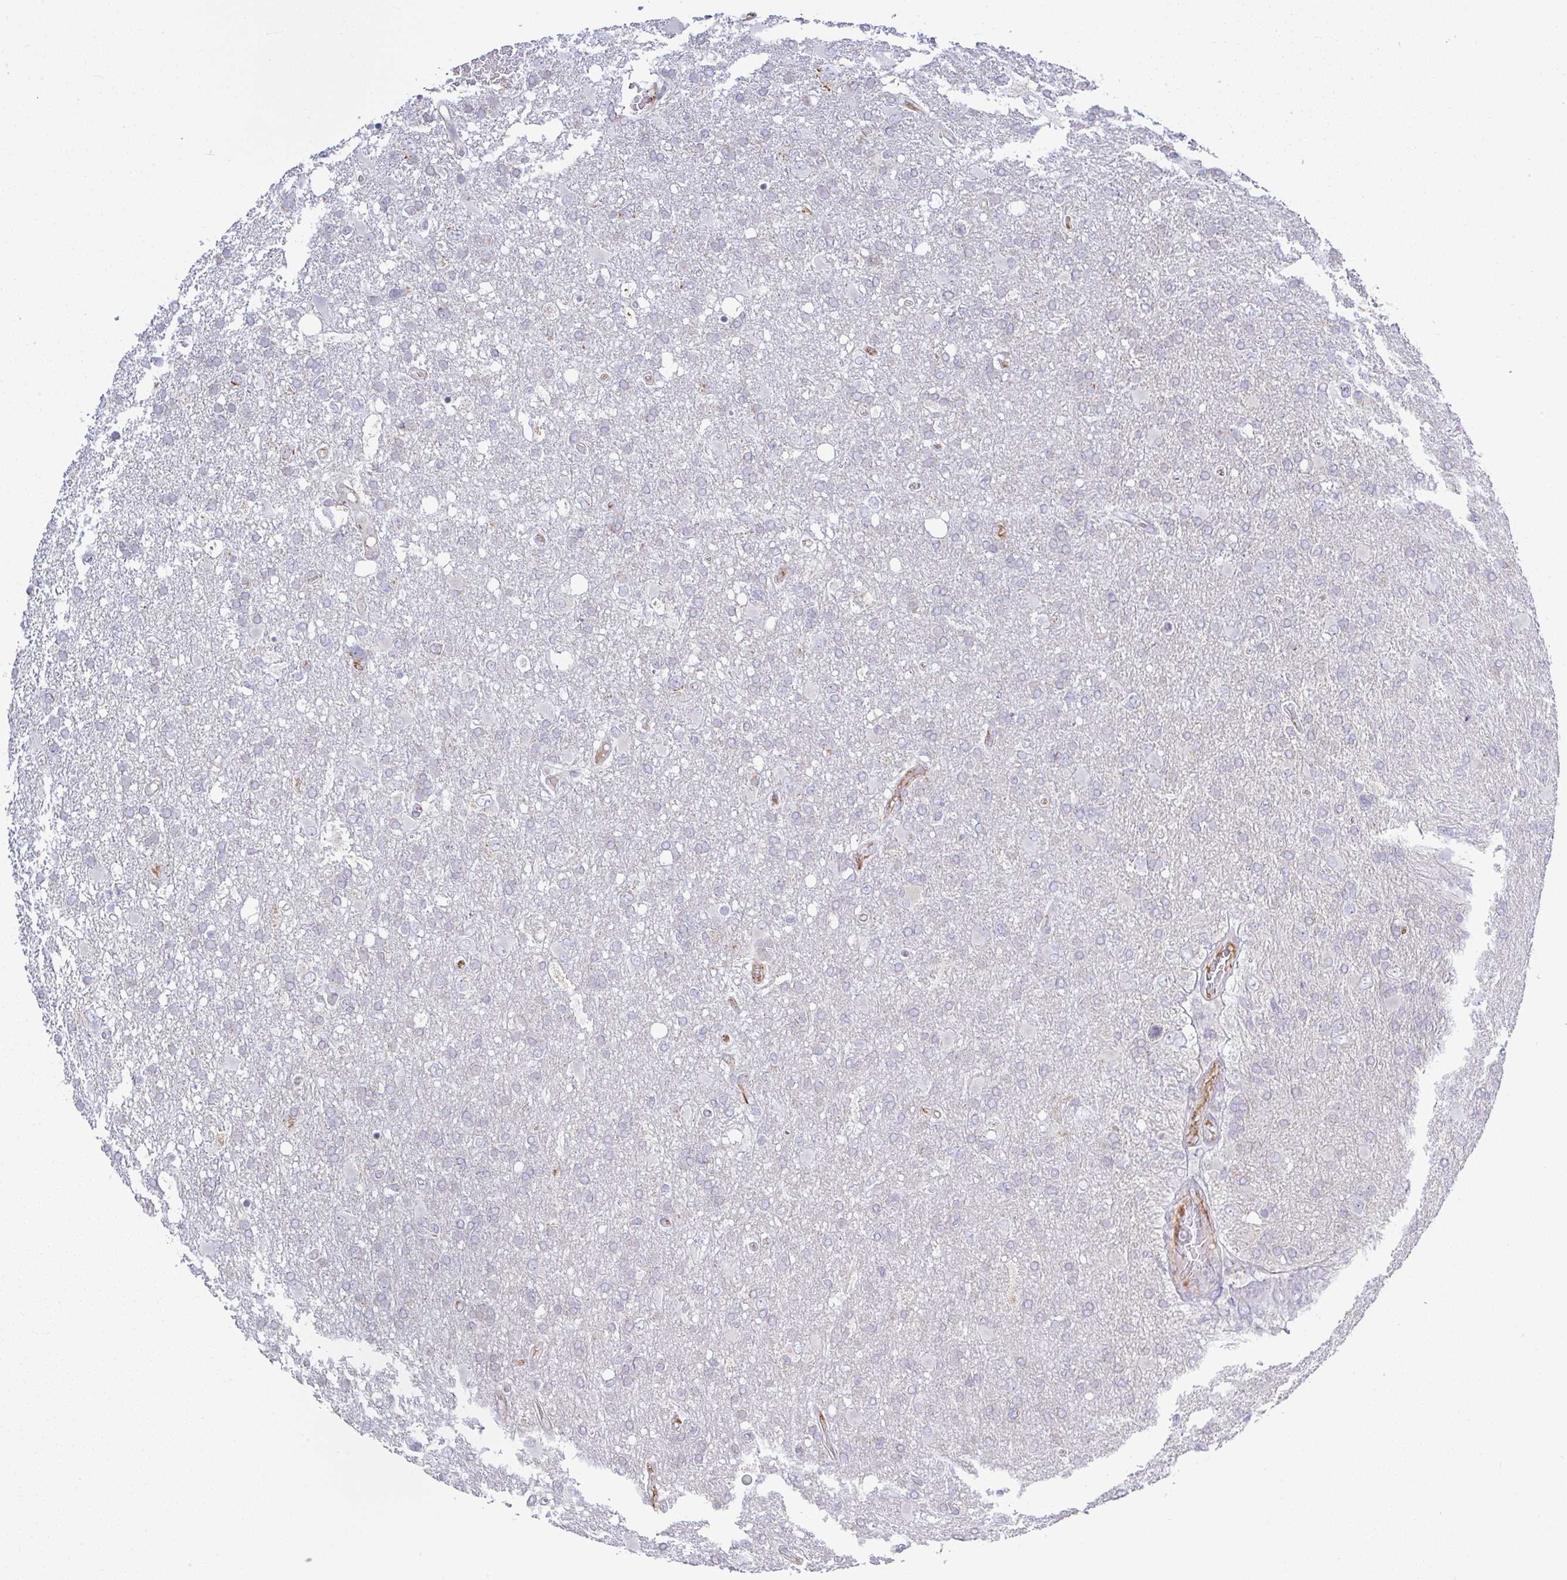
{"staining": {"intensity": "negative", "quantity": "none", "location": "none"}, "tissue": "glioma", "cell_type": "Tumor cells", "image_type": "cancer", "snomed": [{"axis": "morphology", "description": "Glioma, malignant, High grade"}, {"axis": "topography", "description": "Brain"}], "caption": "Human malignant glioma (high-grade) stained for a protein using IHC exhibits no expression in tumor cells.", "gene": "PLCD4", "patient": {"sex": "male", "age": 61}}